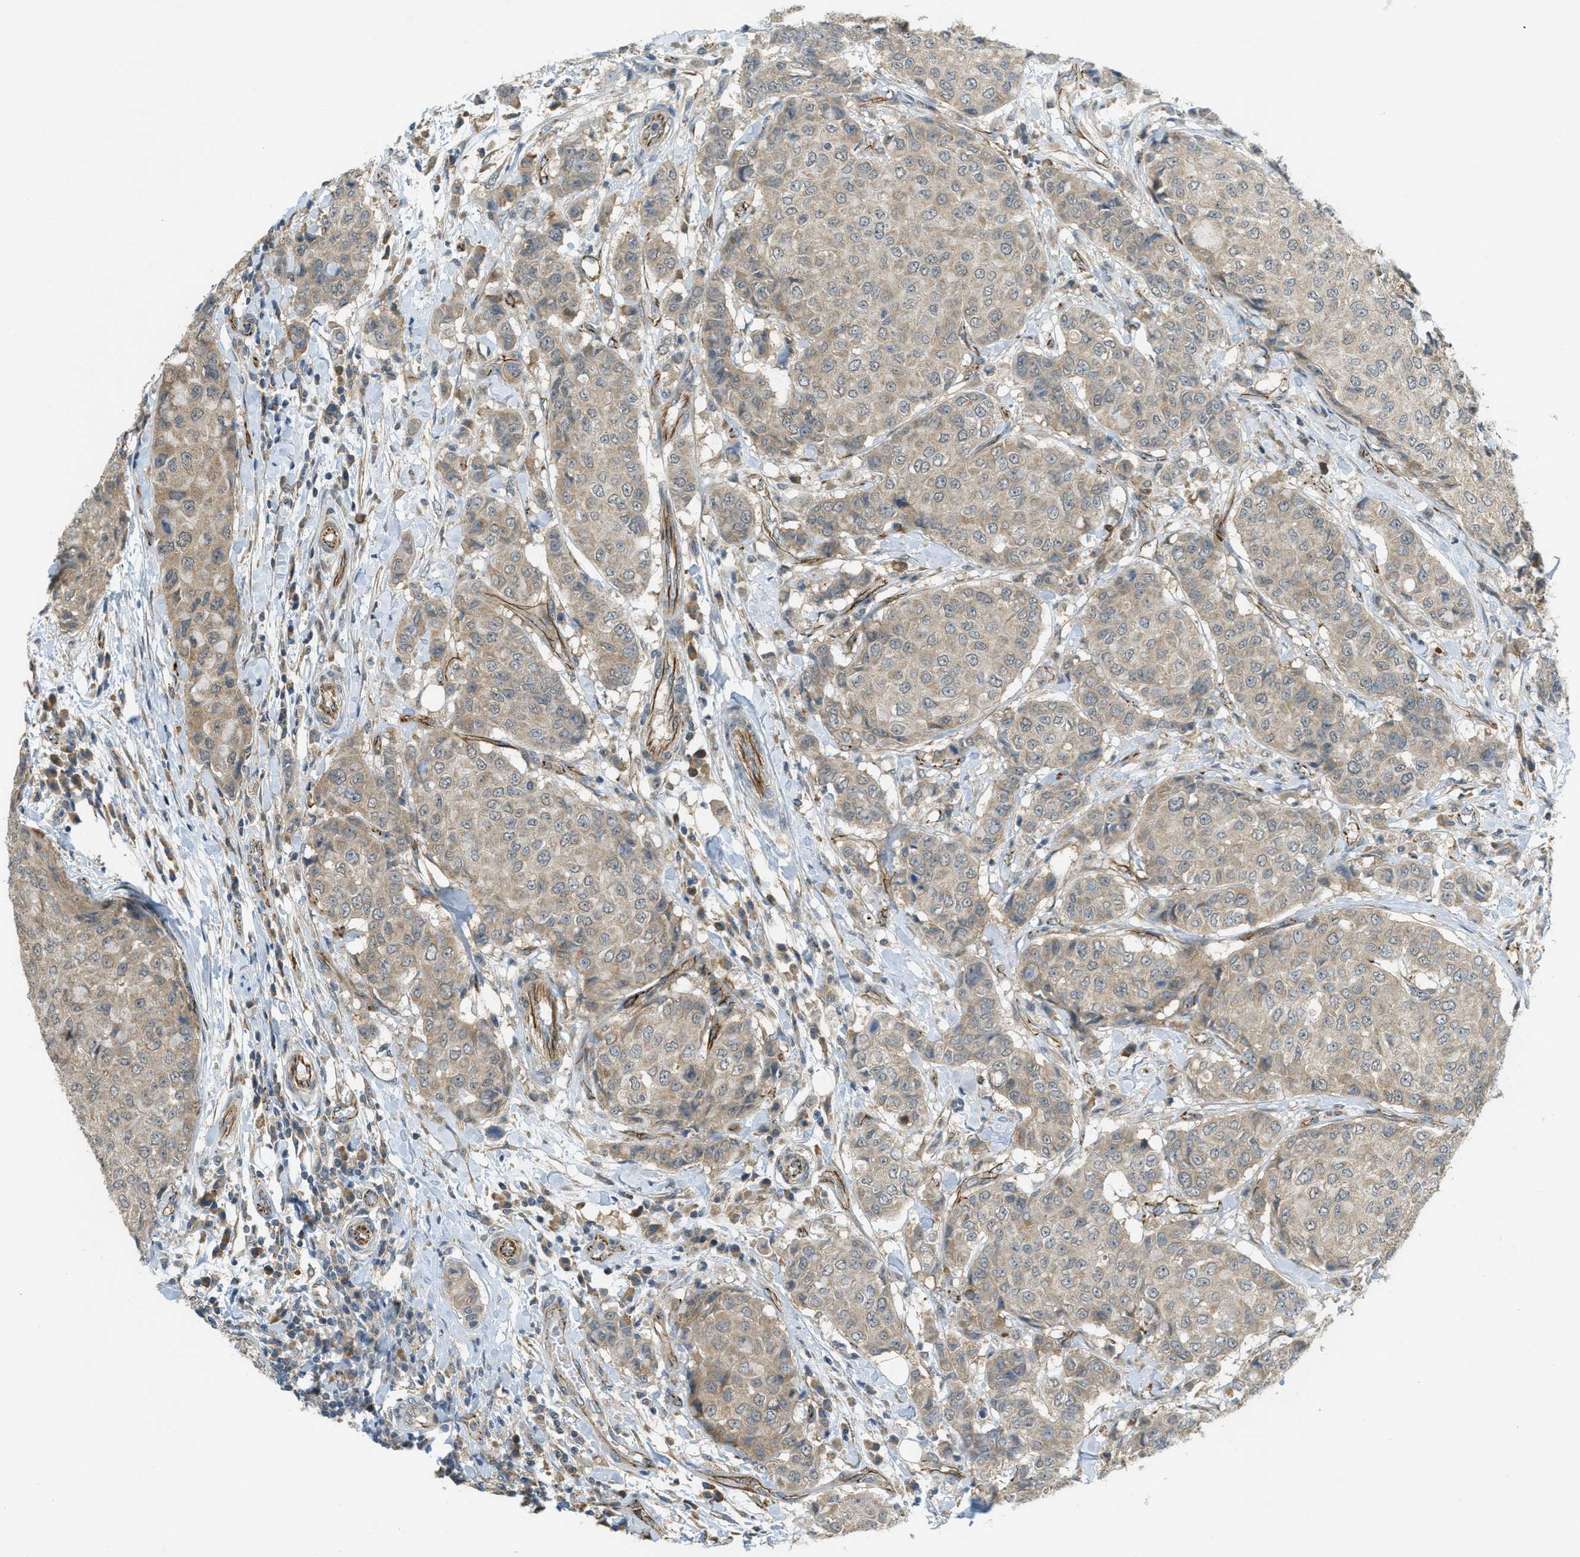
{"staining": {"intensity": "weak", "quantity": ">75%", "location": "cytoplasmic/membranous"}, "tissue": "breast cancer", "cell_type": "Tumor cells", "image_type": "cancer", "snomed": [{"axis": "morphology", "description": "Duct carcinoma"}, {"axis": "topography", "description": "Breast"}], "caption": "Breast infiltrating ductal carcinoma tissue displays weak cytoplasmic/membranous expression in approximately >75% of tumor cells (DAB IHC with brightfield microscopy, high magnification).", "gene": "JCAD", "patient": {"sex": "female", "age": 27}}